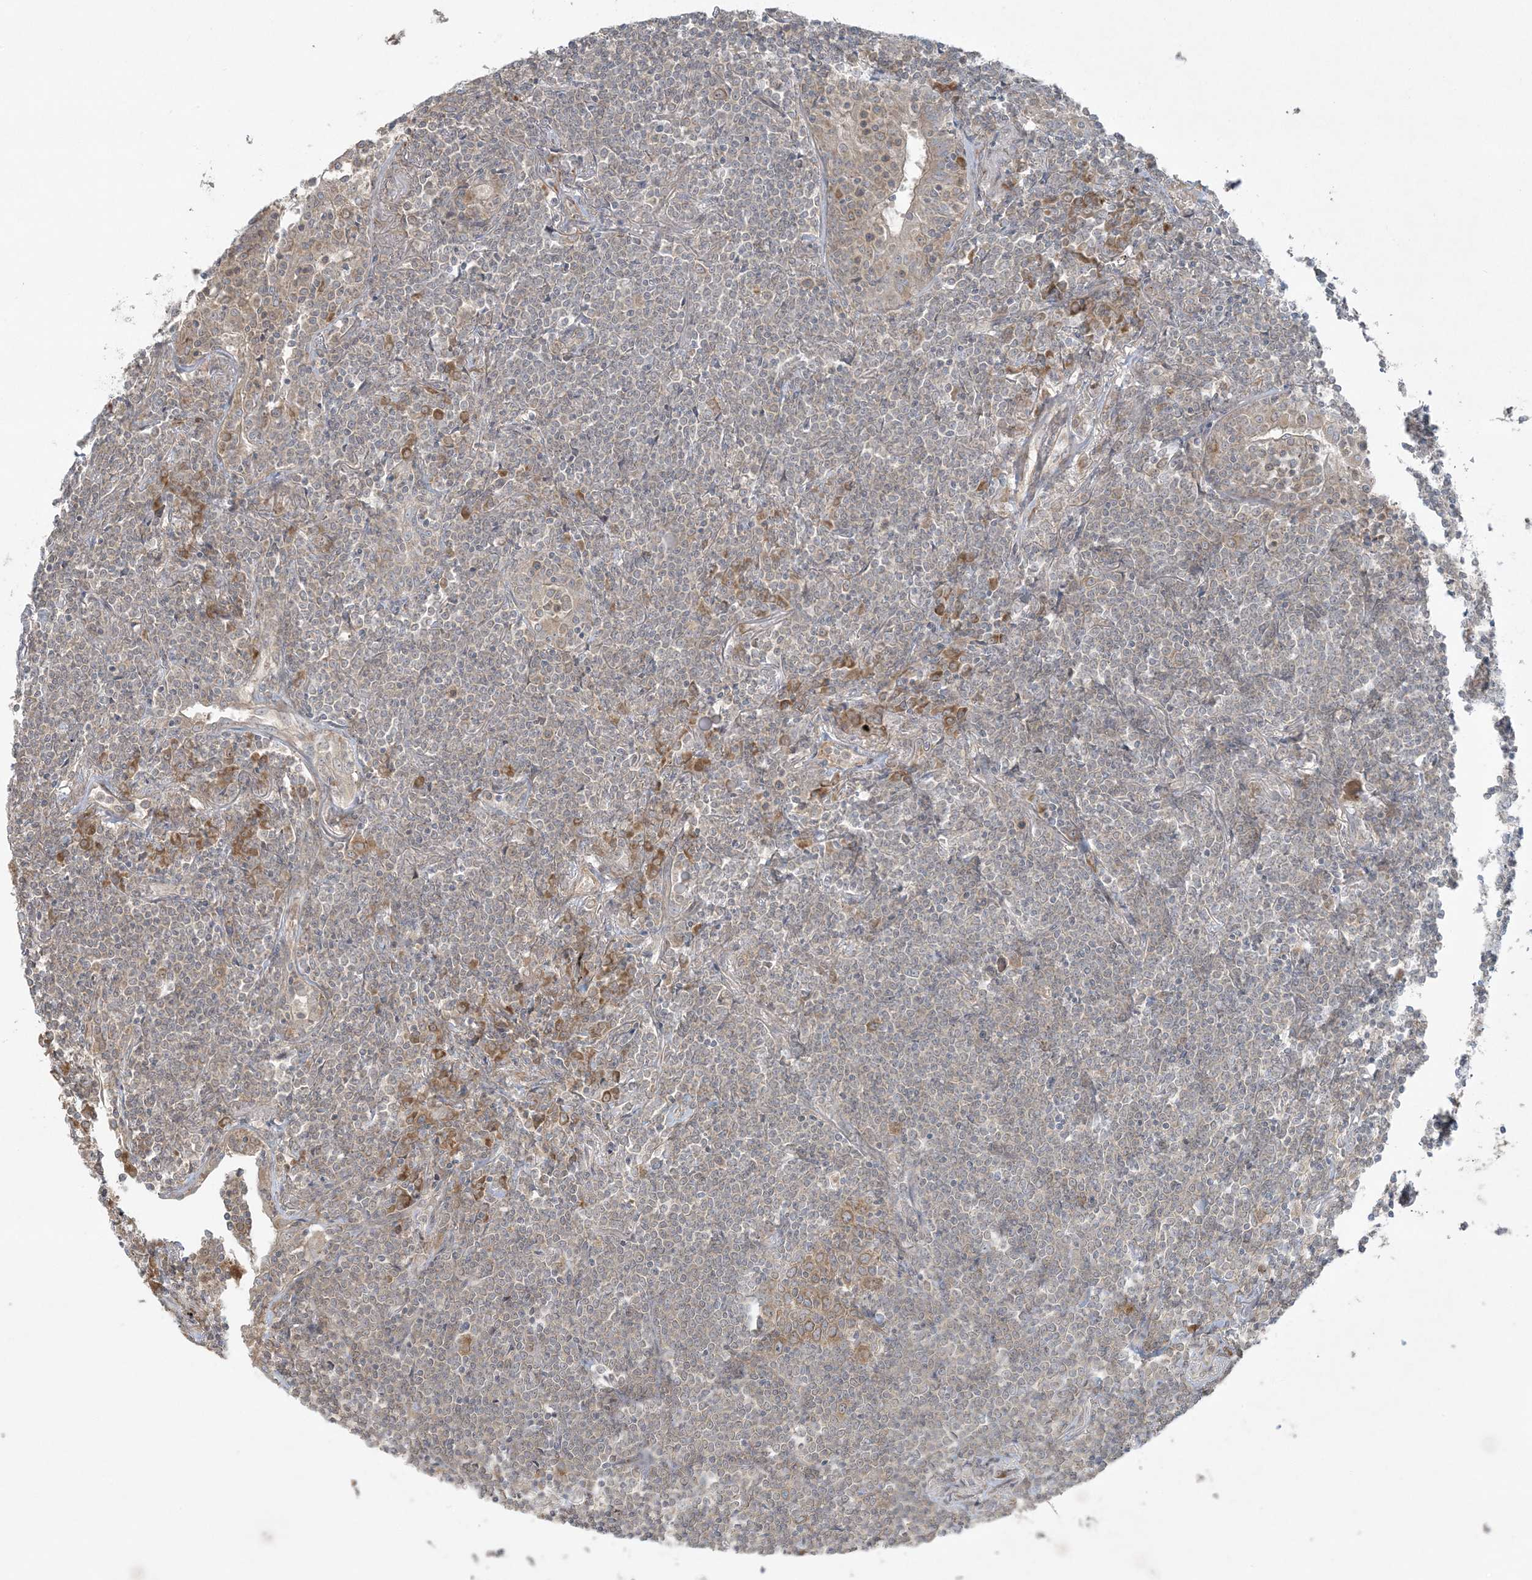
{"staining": {"intensity": "negative", "quantity": "none", "location": "none"}, "tissue": "lymphoma", "cell_type": "Tumor cells", "image_type": "cancer", "snomed": [{"axis": "morphology", "description": "Malignant lymphoma, non-Hodgkin's type, Low grade"}, {"axis": "topography", "description": "Lung"}], "caption": "A photomicrograph of human malignant lymphoma, non-Hodgkin's type (low-grade) is negative for staining in tumor cells.", "gene": "ZNF263", "patient": {"sex": "female", "age": 71}}